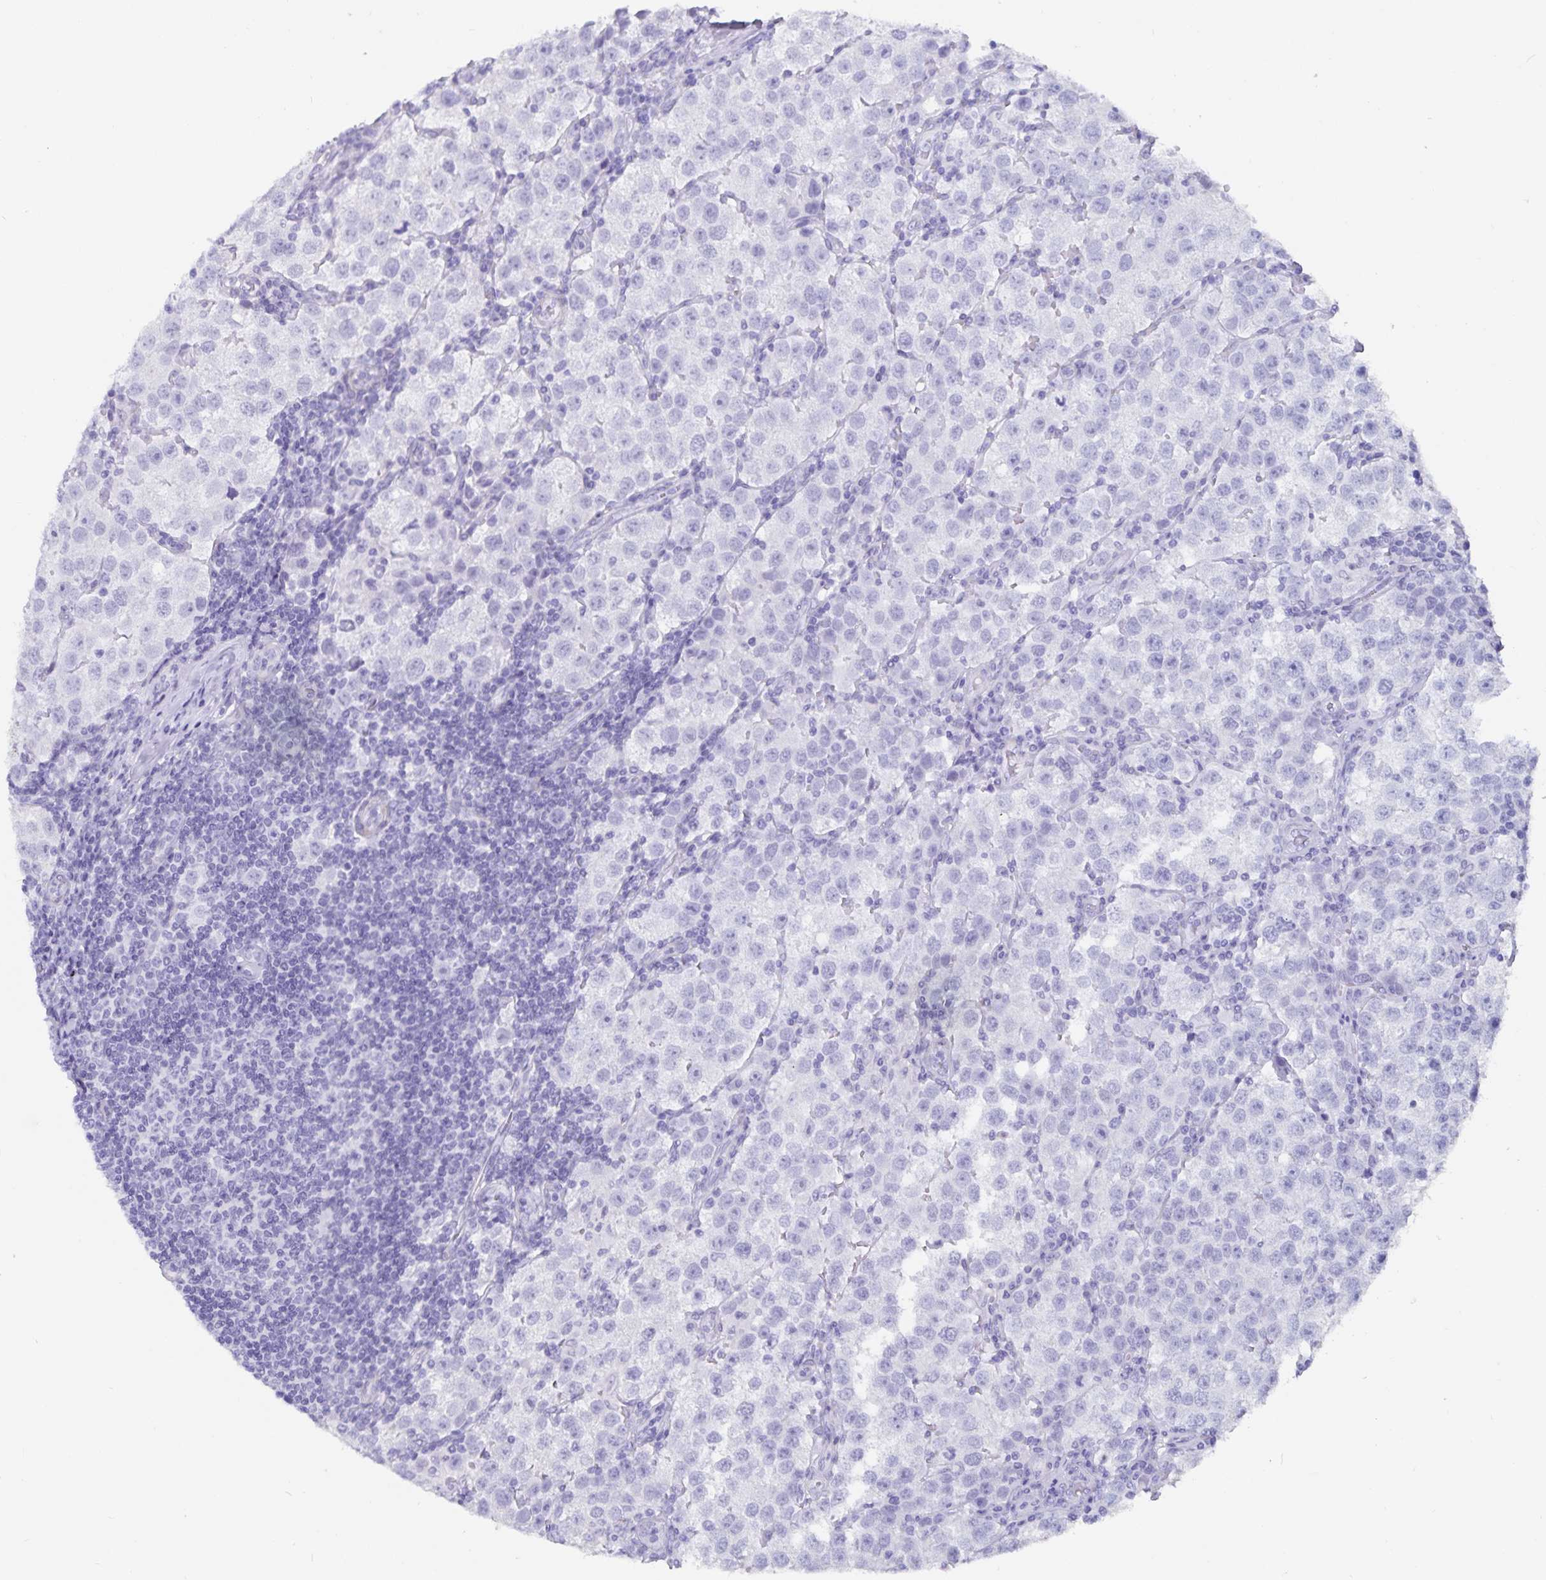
{"staining": {"intensity": "negative", "quantity": "none", "location": "none"}, "tissue": "testis cancer", "cell_type": "Tumor cells", "image_type": "cancer", "snomed": [{"axis": "morphology", "description": "Seminoma, NOS"}, {"axis": "topography", "description": "Testis"}], "caption": "A photomicrograph of human testis cancer (seminoma) is negative for staining in tumor cells.", "gene": "GPR137", "patient": {"sex": "male", "age": 37}}